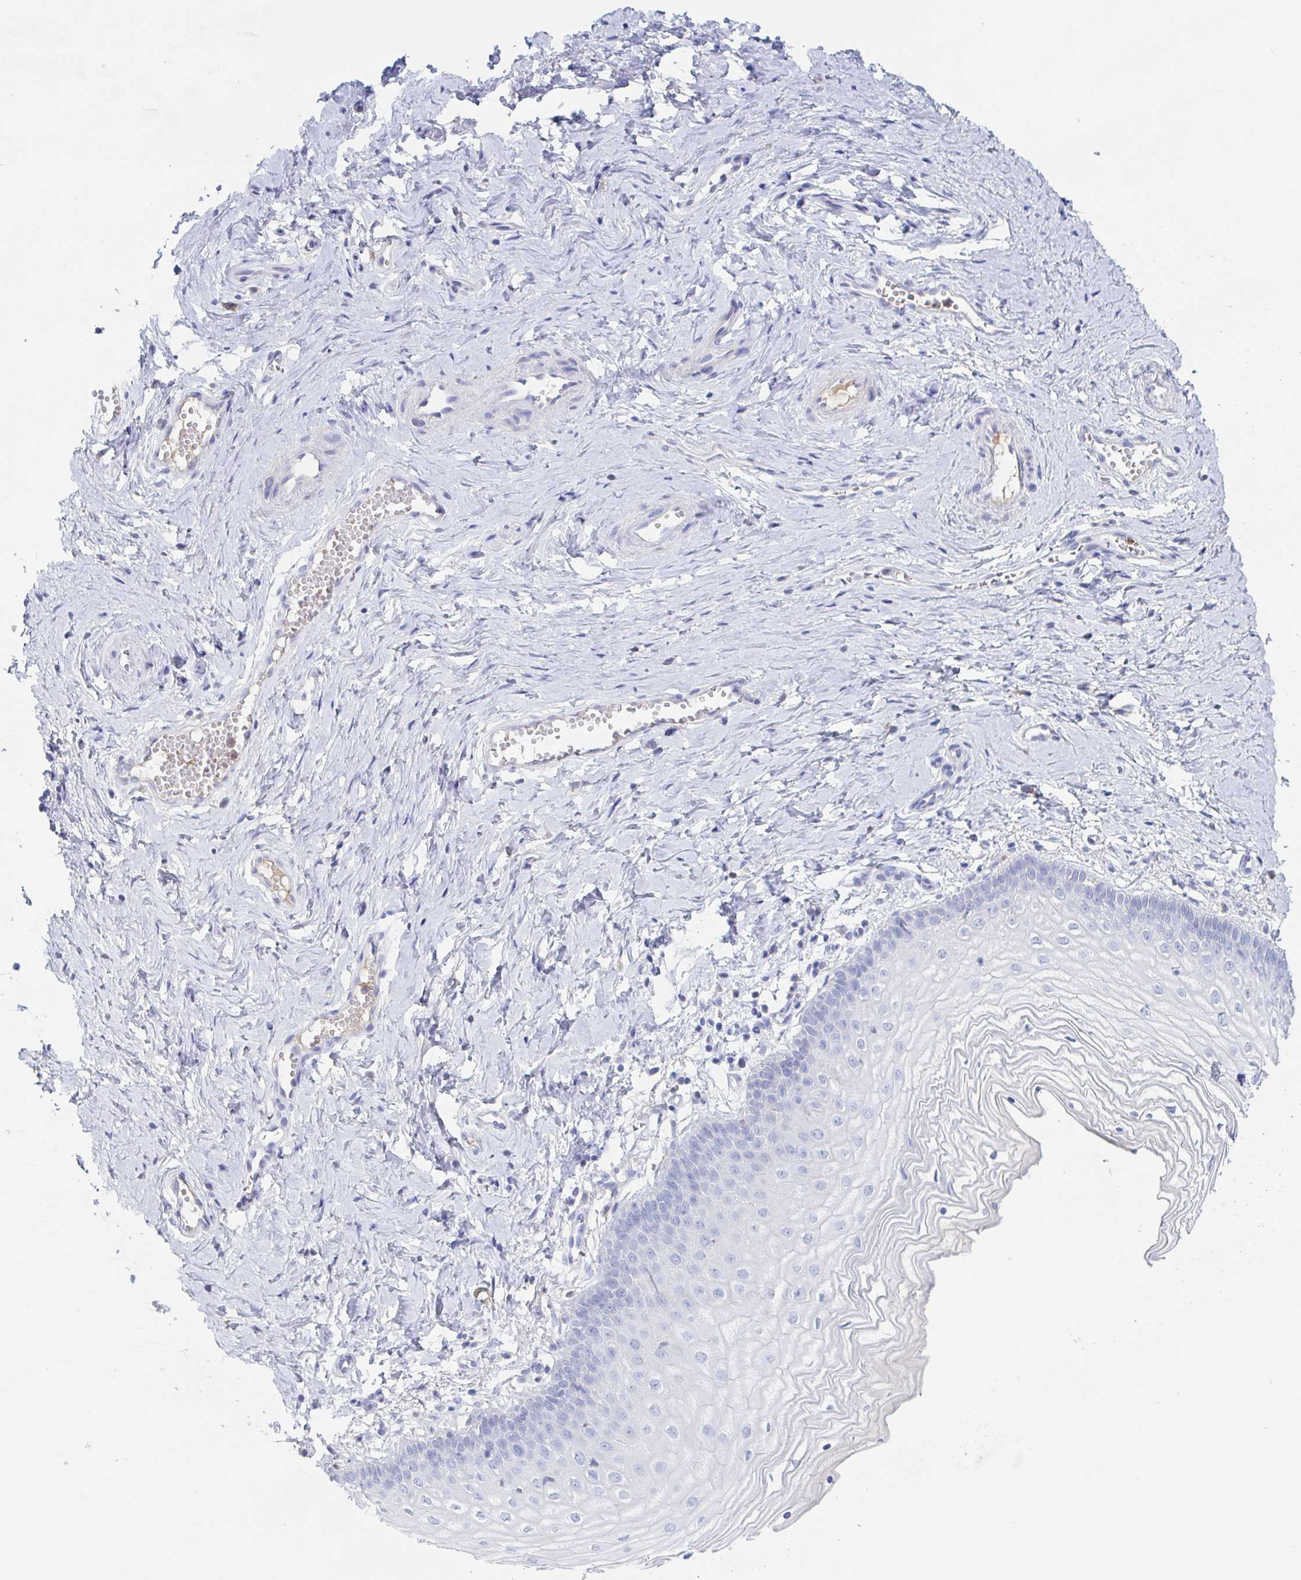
{"staining": {"intensity": "negative", "quantity": "none", "location": "none"}, "tissue": "vagina", "cell_type": "Squamous epithelial cells", "image_type": "normal", "snomed": [{"axis": "morphology", "description": "Normal tissue, NOS"}, {"axis": "topography", "description": "Vagina"}], "caption": "IHC photomicrograph of normal vagina stained for a protein (brown), which reveals no staining in squamous epithelial cells.", "gene": "ZNHIT2", "patient": {"sex": "female", "age": 38}}